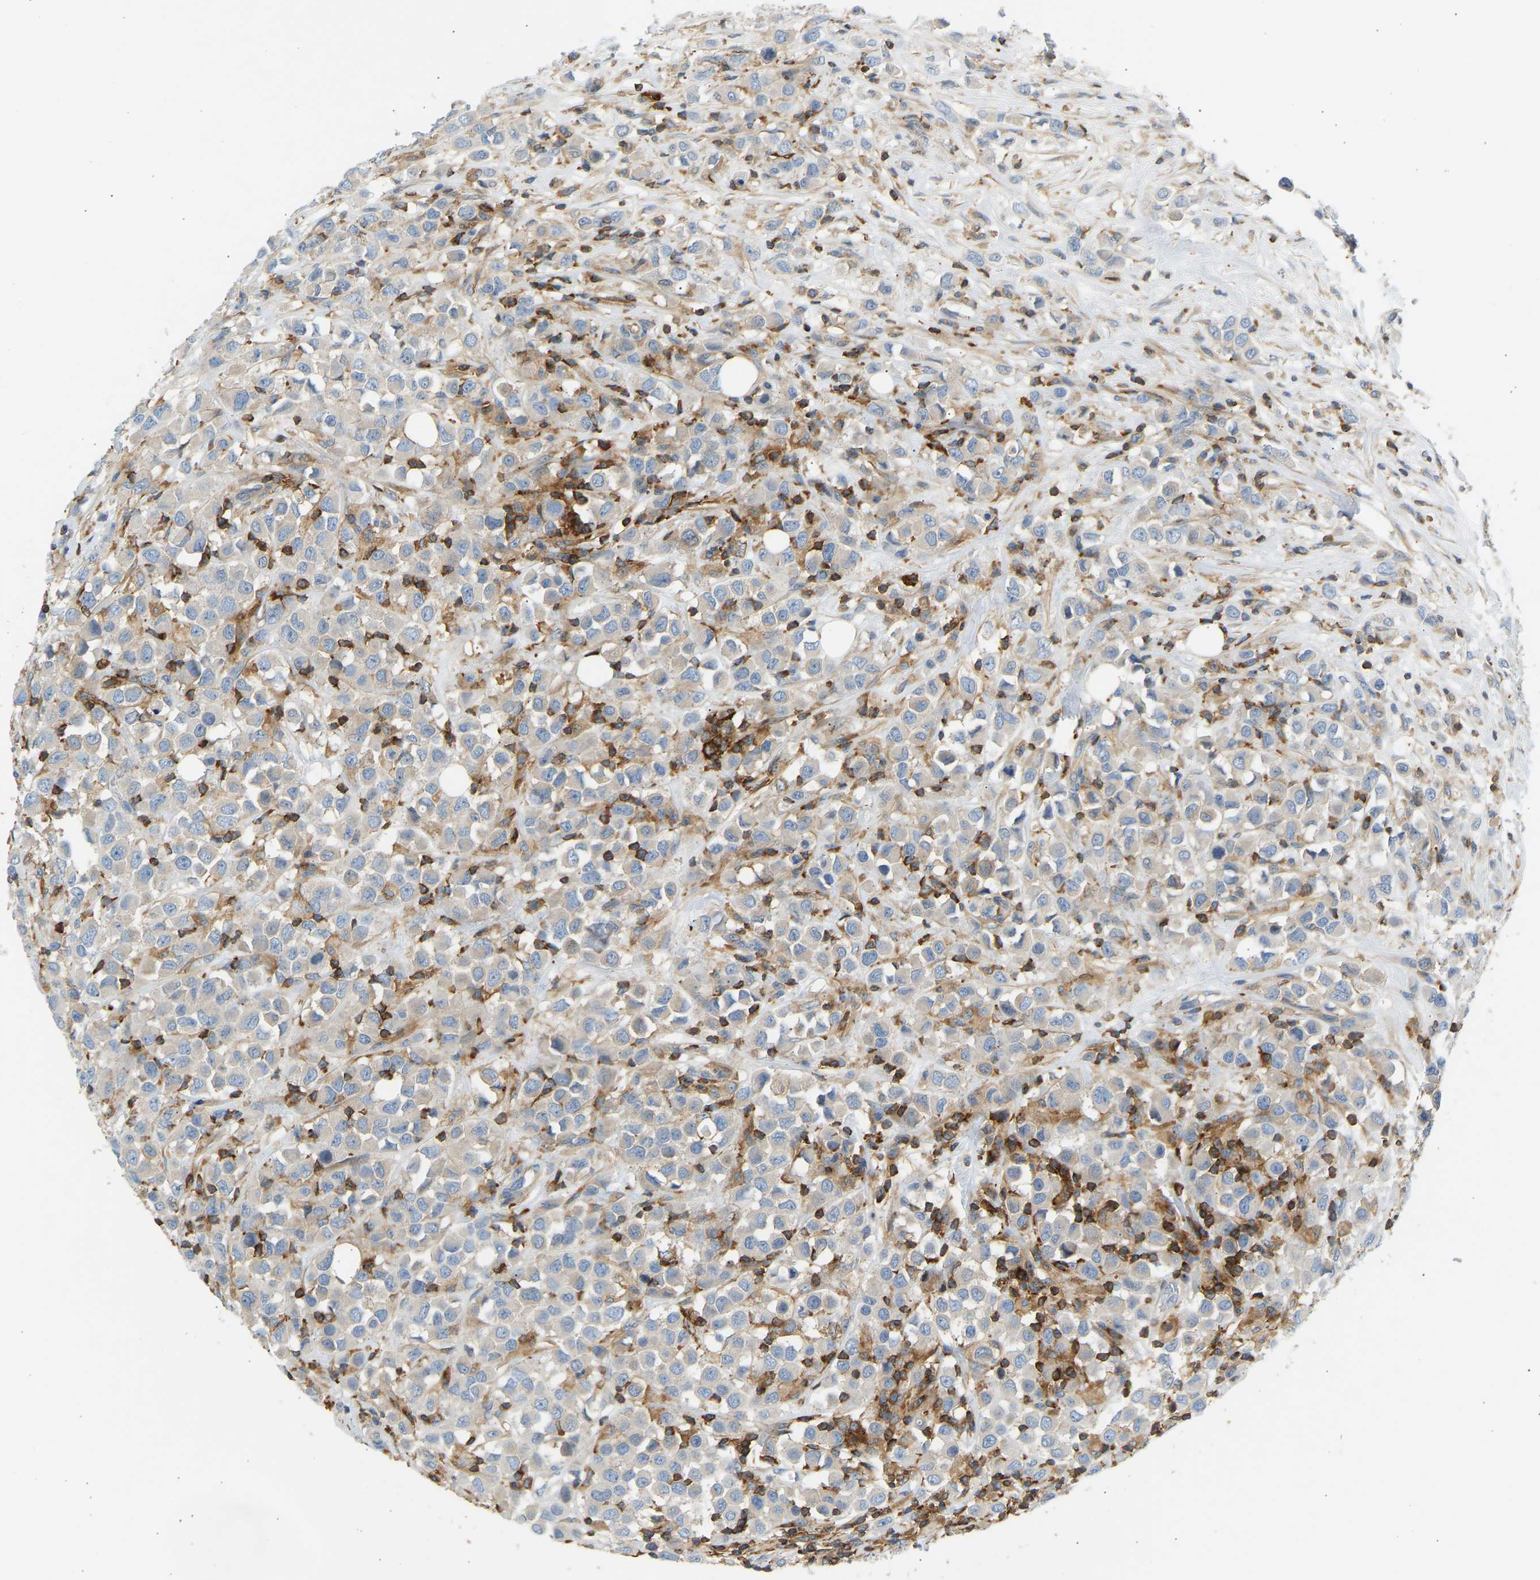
{"staining": {"intensity": "negative", "quantity": "none", "location": "none"}, "tissue": "breast cancer", "cell_type": "Tumor cells", "image_type": "cancer", "snomed": [{"axis": "morphology", "description": "Duct carcinoma"}, {"axis": "topography", "description": "Breast"}], "caption": "High power microscopy image of an immunohistochemistry micrograph of infiltrating ductal carcinoma (breast), revealing no significant positivity in tumor cells.", "gene": "FNBP1", "patient": {"sex": "female", "age": 61}}